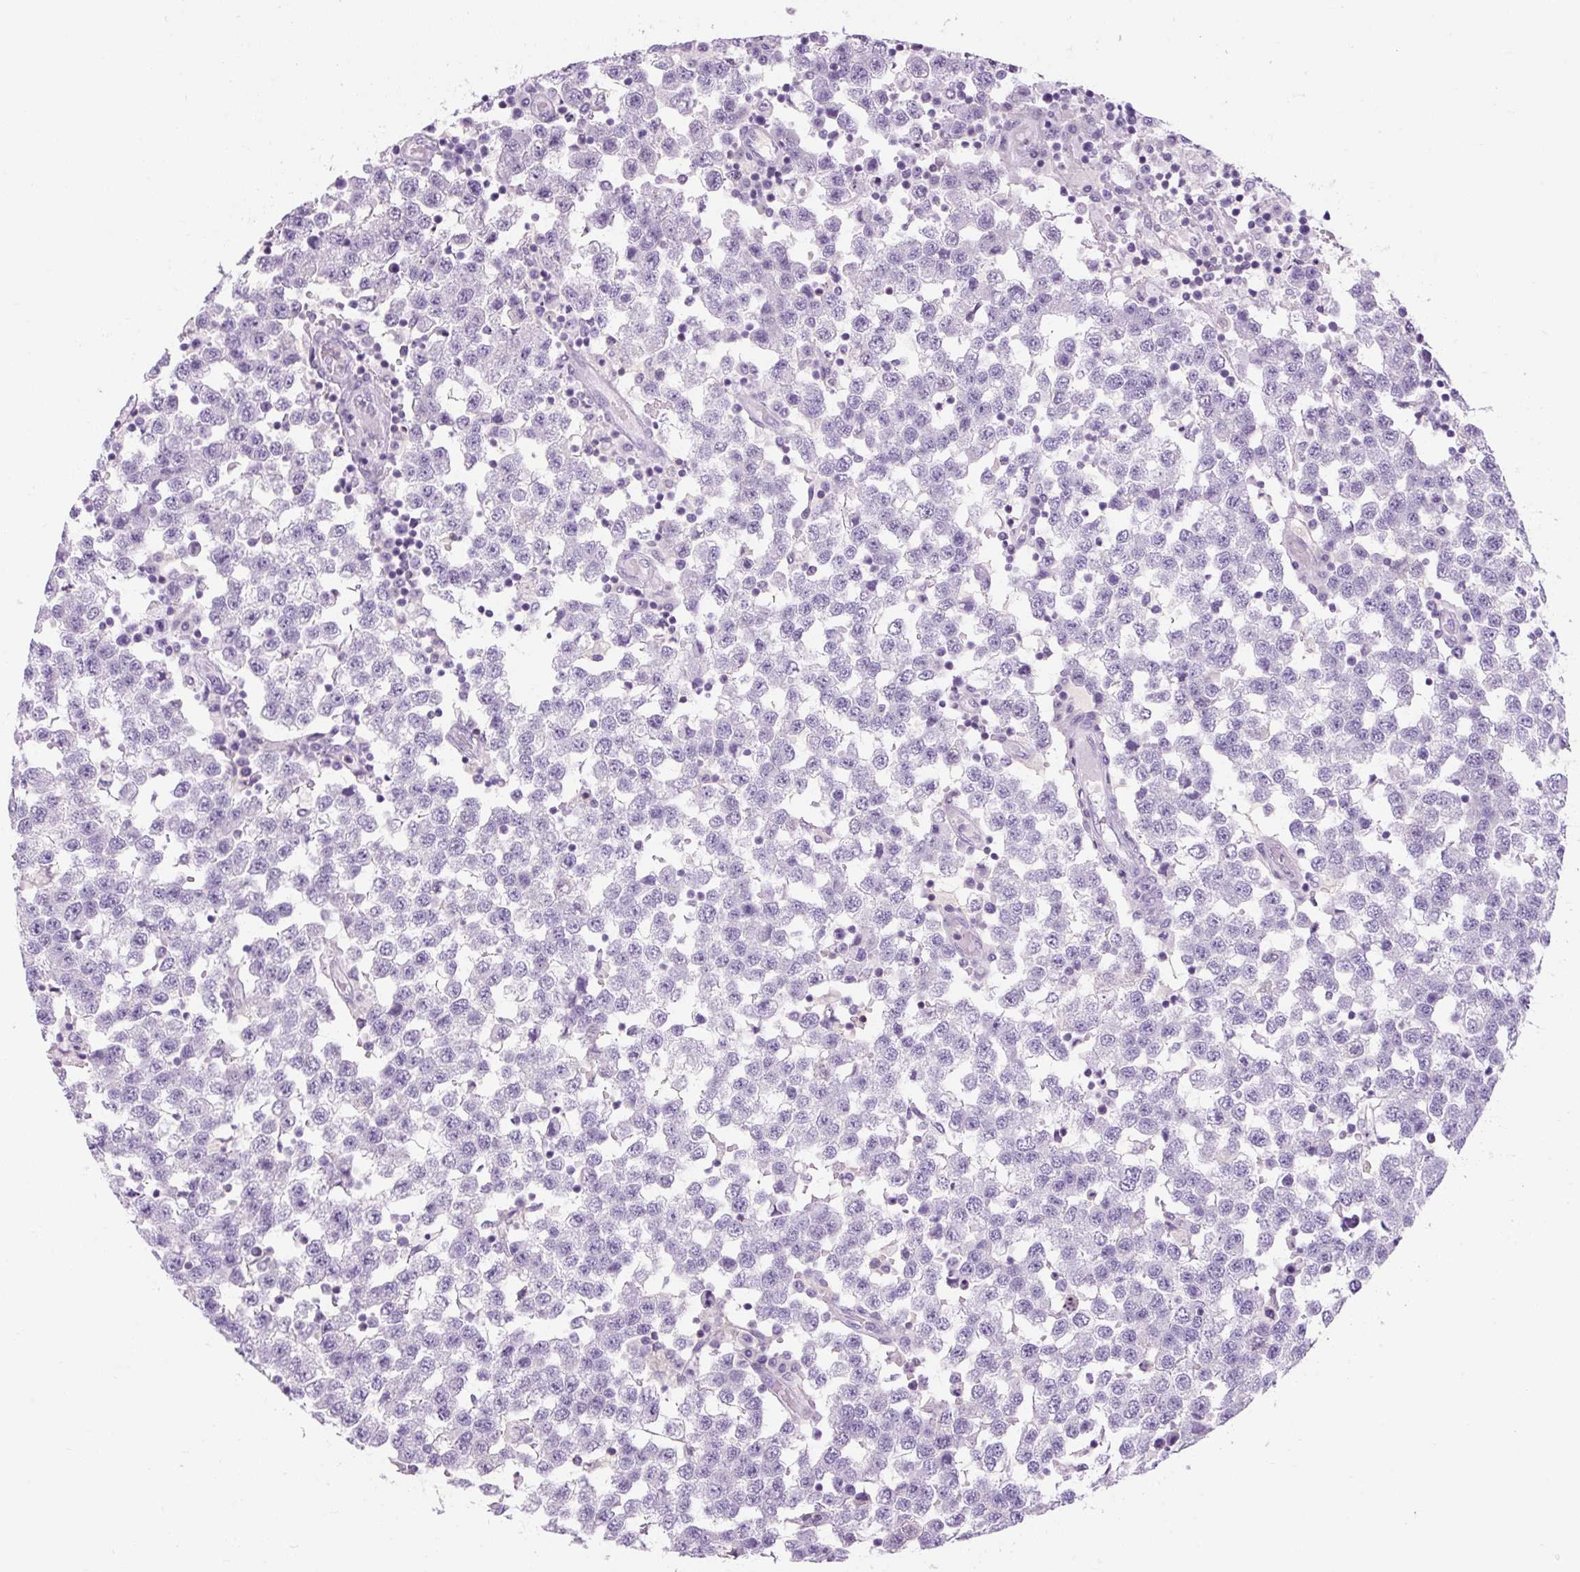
{"staining": {"intensity": "negative", "quantity": "none", "location": "none"}, "tissue": "testis cancer", "cell_type": "Tumor cells", "image_type": "cancer", "snomed": [{"axis": "morphology", "description": "Seminoma, NOS"}, {"axis": "topography", "description": "Testis"}], "caption": "Immunohistochemical staining of human testis seminoma reveals no significant positivity in tumor cells.", "gene": "TIGD2", "patient": {"sex": "male", "age": 34}}